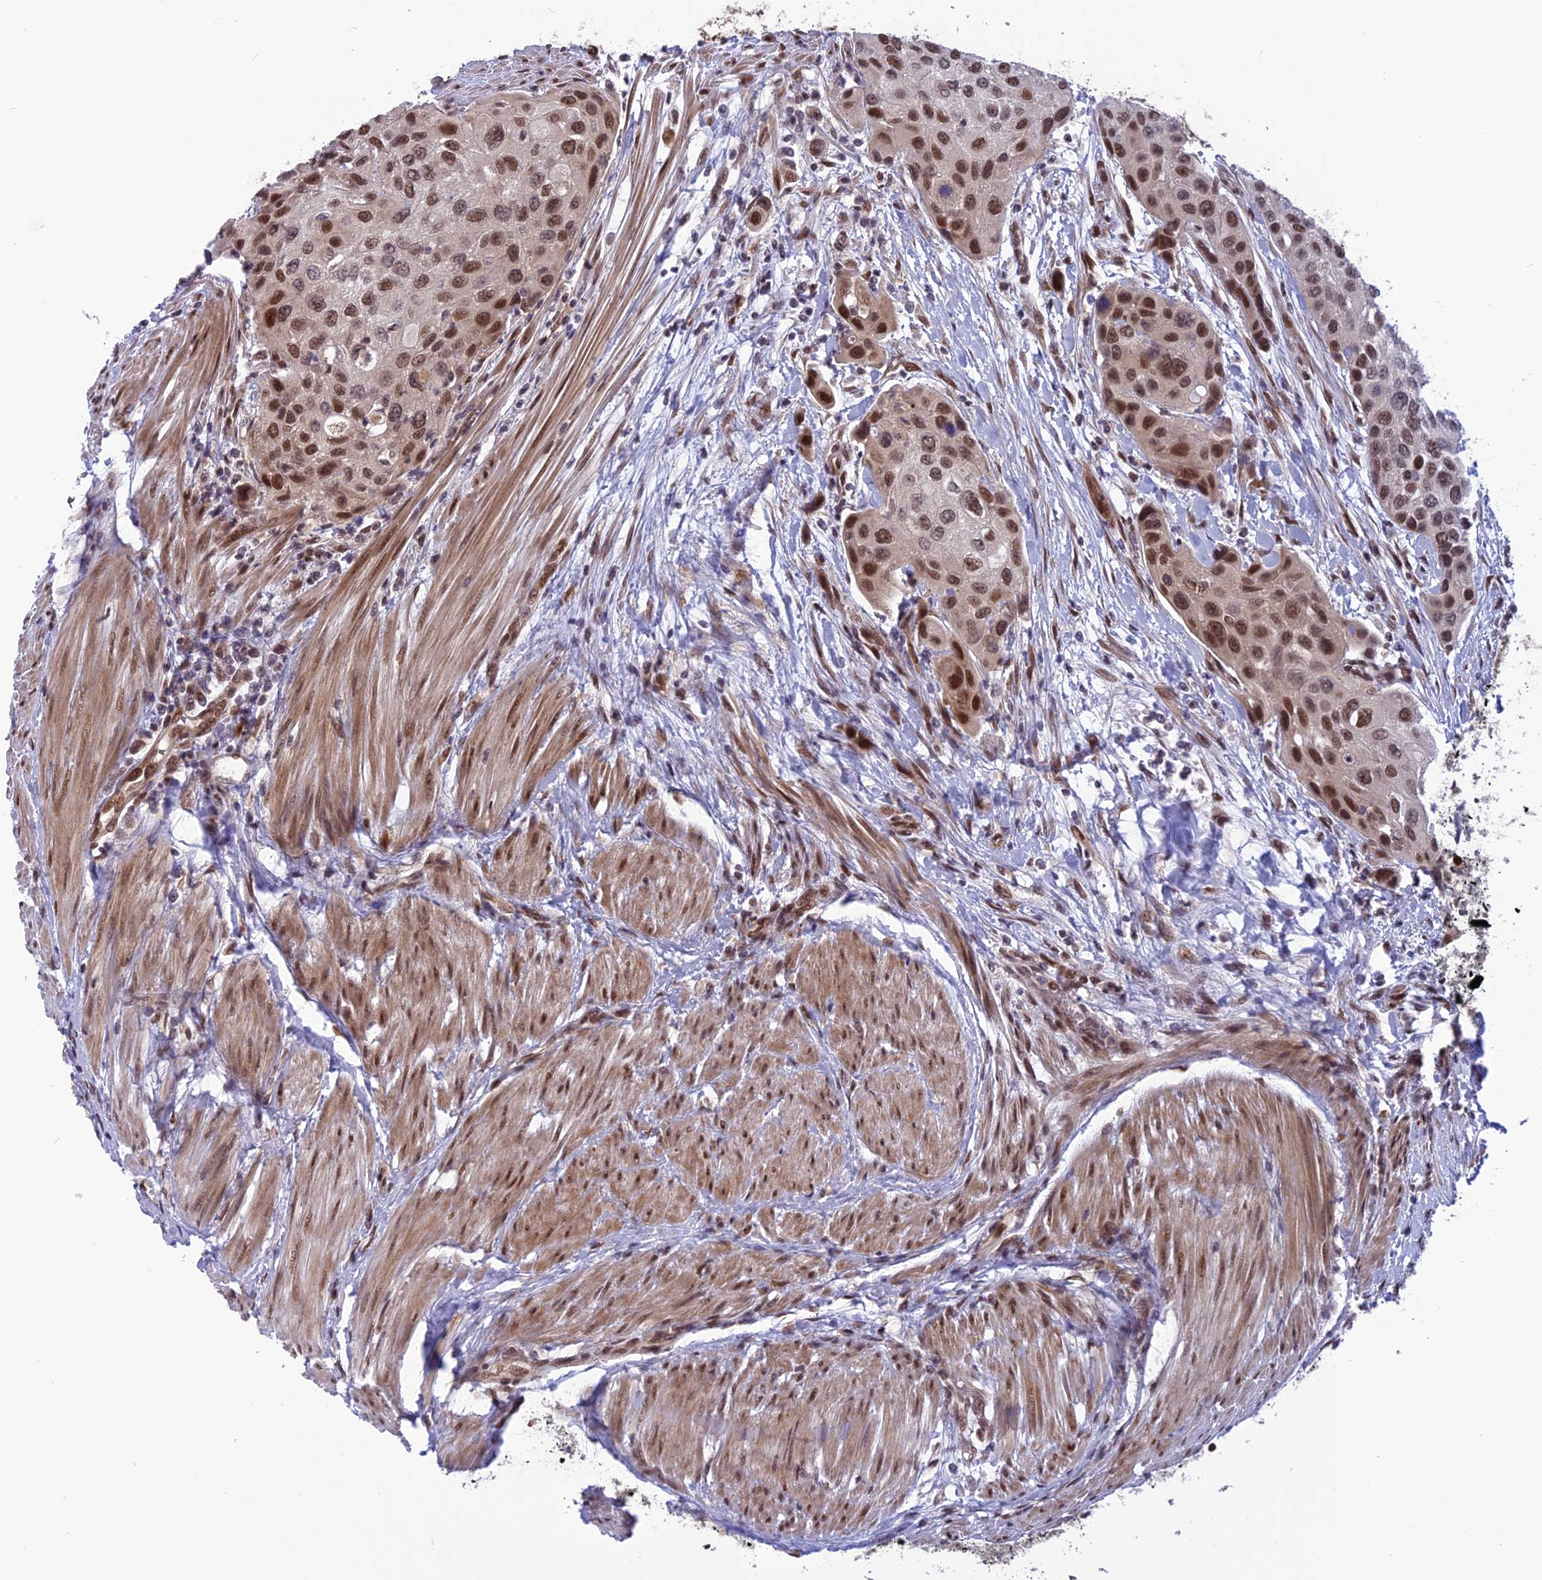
{"staining": {"intensity": "moderate", "quantity": ">75%", "location": "nuclear"}, "tissue": "urothelial cancer", "cell_type": "Tumor cells", "image_type": "cancer", "snomed": [{"axis": "morphology", "description": "Normal tissue, NOS"}, {"axis": "morphology", "description": "Urothelial carcinoma, High grade"}, {"axis": "topography", "description": "Vascular tissue"}, {"axis": "topography", "description": "Urinary bladder"}], "caption": "High-grade urothelial carcinoma stained for a protein displays moderate nuclear positivity in tumor cells. Nuclei are stained in blue.", "gene": "RTRAF", "patient": {"sex": "female", "age": 56}}